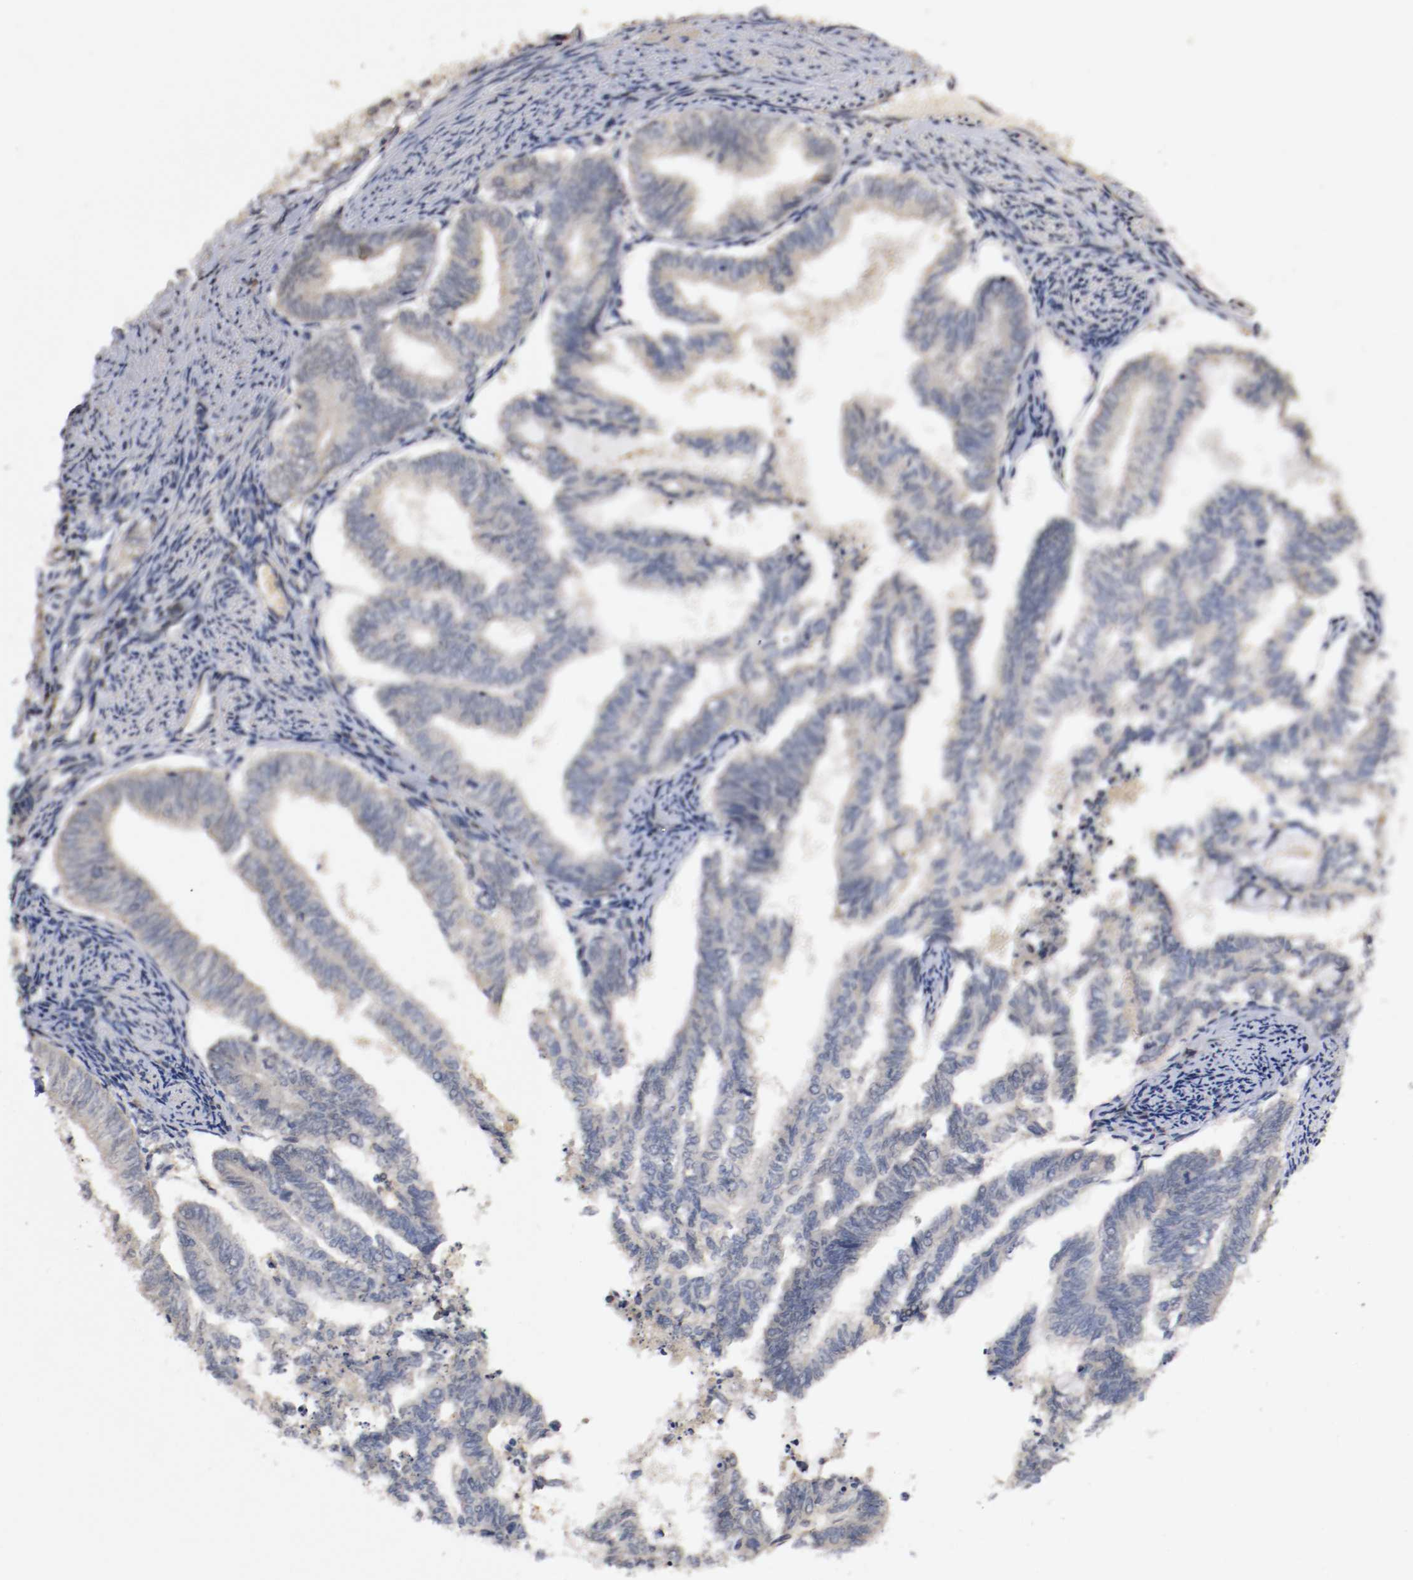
{"staining": {"intensity": "negative", "quantity": "none", "location": "none"}, "tissue": "endometrial cancer", "cell_type": "Tumor cells", "image_type": "cancer", "snomed": [{"axis": "morphology", "description": "Adenocarcinoma, NOS"}, {"axis": "topography", "description": "Endometrium"}], "caption": "IHC of human endometrial cancer reveals no expression in tumor cells.", "gene": "TNFRSF1B", "patient": {"sex": "female", "age": 79}}